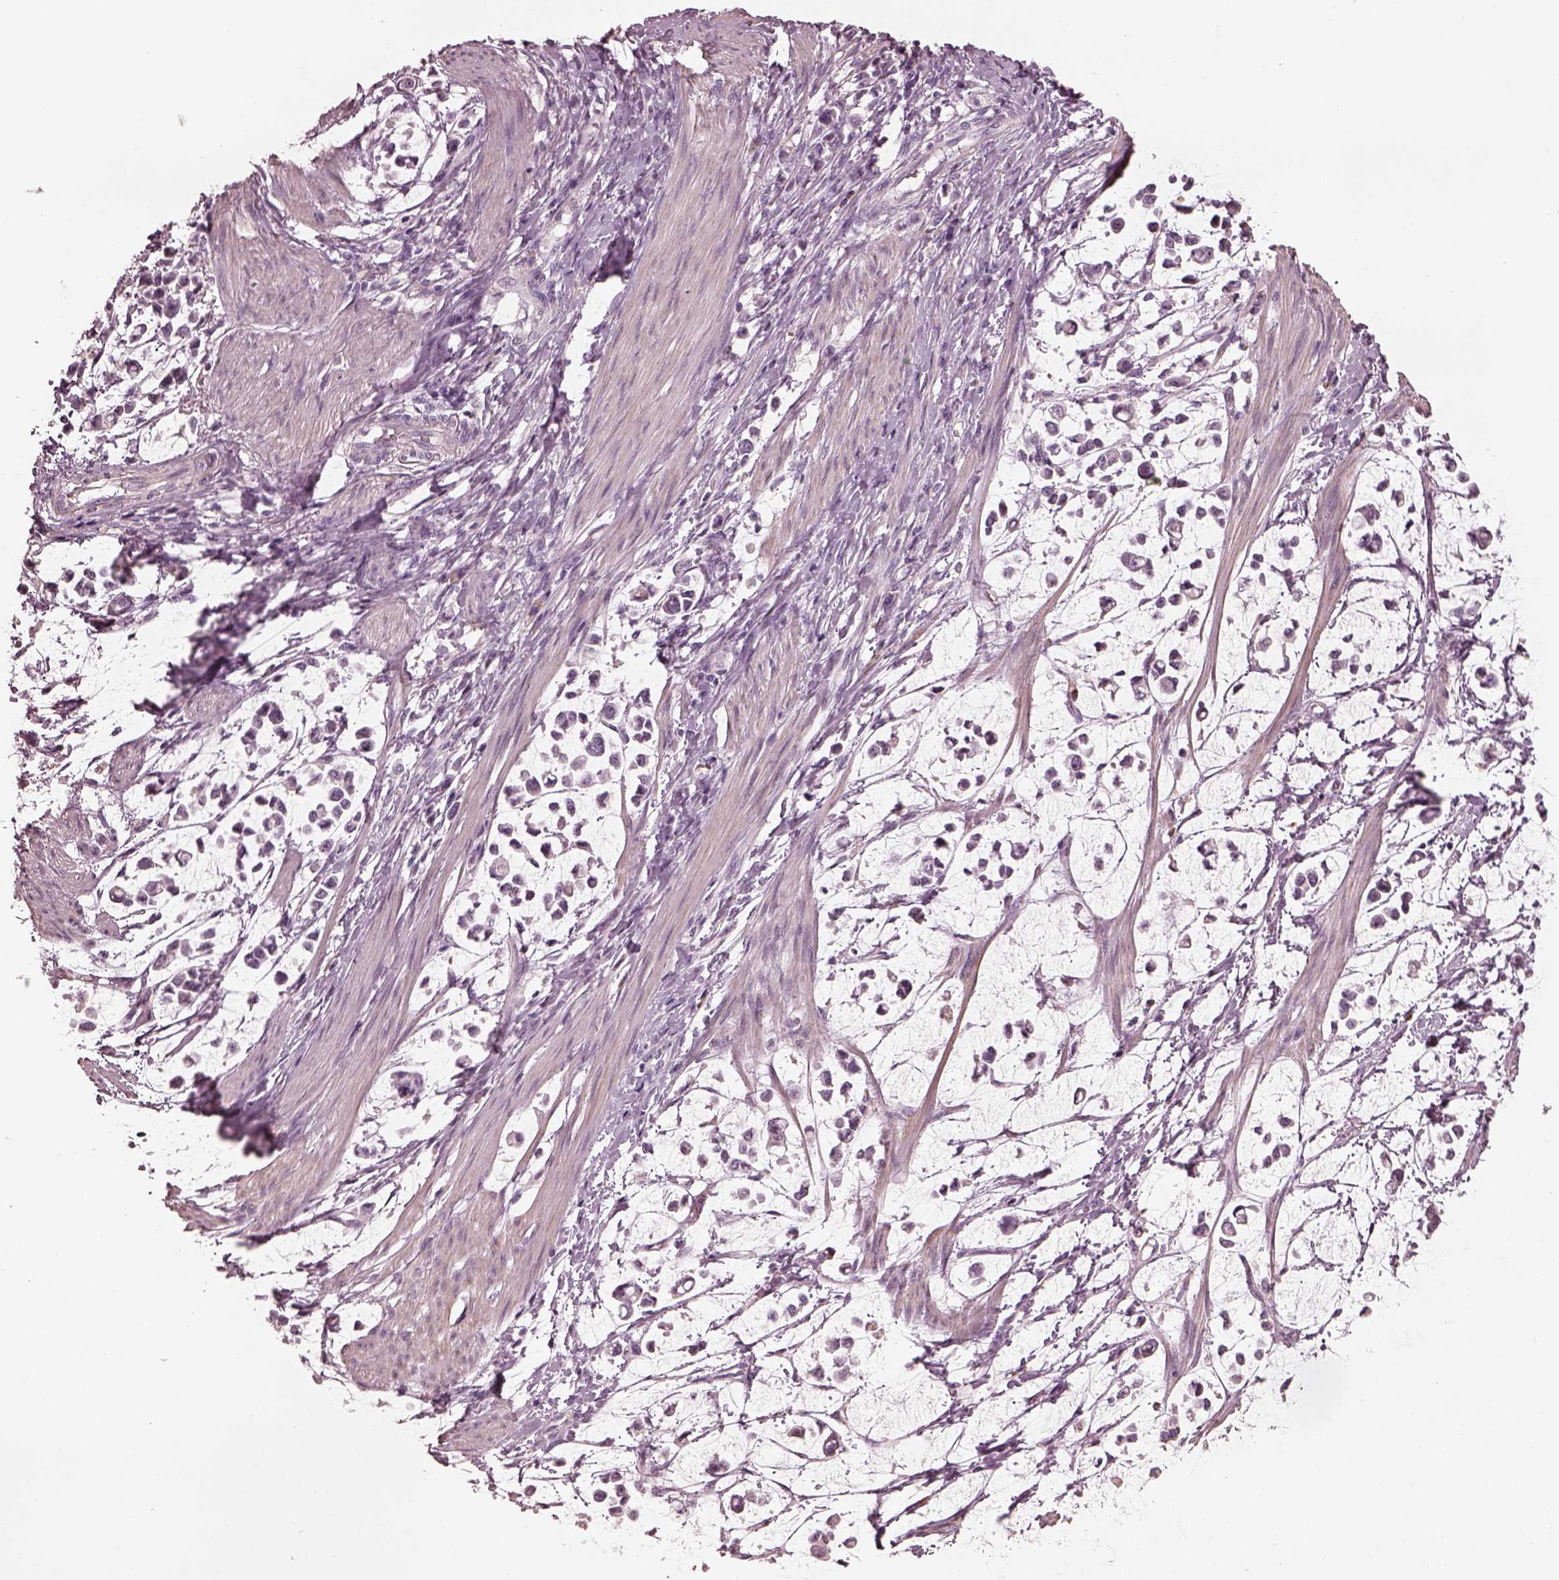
{"staining": {"intensity": "negative", "quantity": "none", "location": "none"}, "tissue": "stomach cancer", "cell_type": "Tumor cells", "image_type": "cancer", "snomed": [{"axis": "morphology", "description": "Adenocarcinoma, NOS"}, {"axis": "topography", "description": "Stomach"}], "caption": "Adenocarcinoma (stomach) stained for a protein using IHC shows no expression tumor cells.", "gene": "OPTC", "patient": {"sex": "male", "age": 82}}